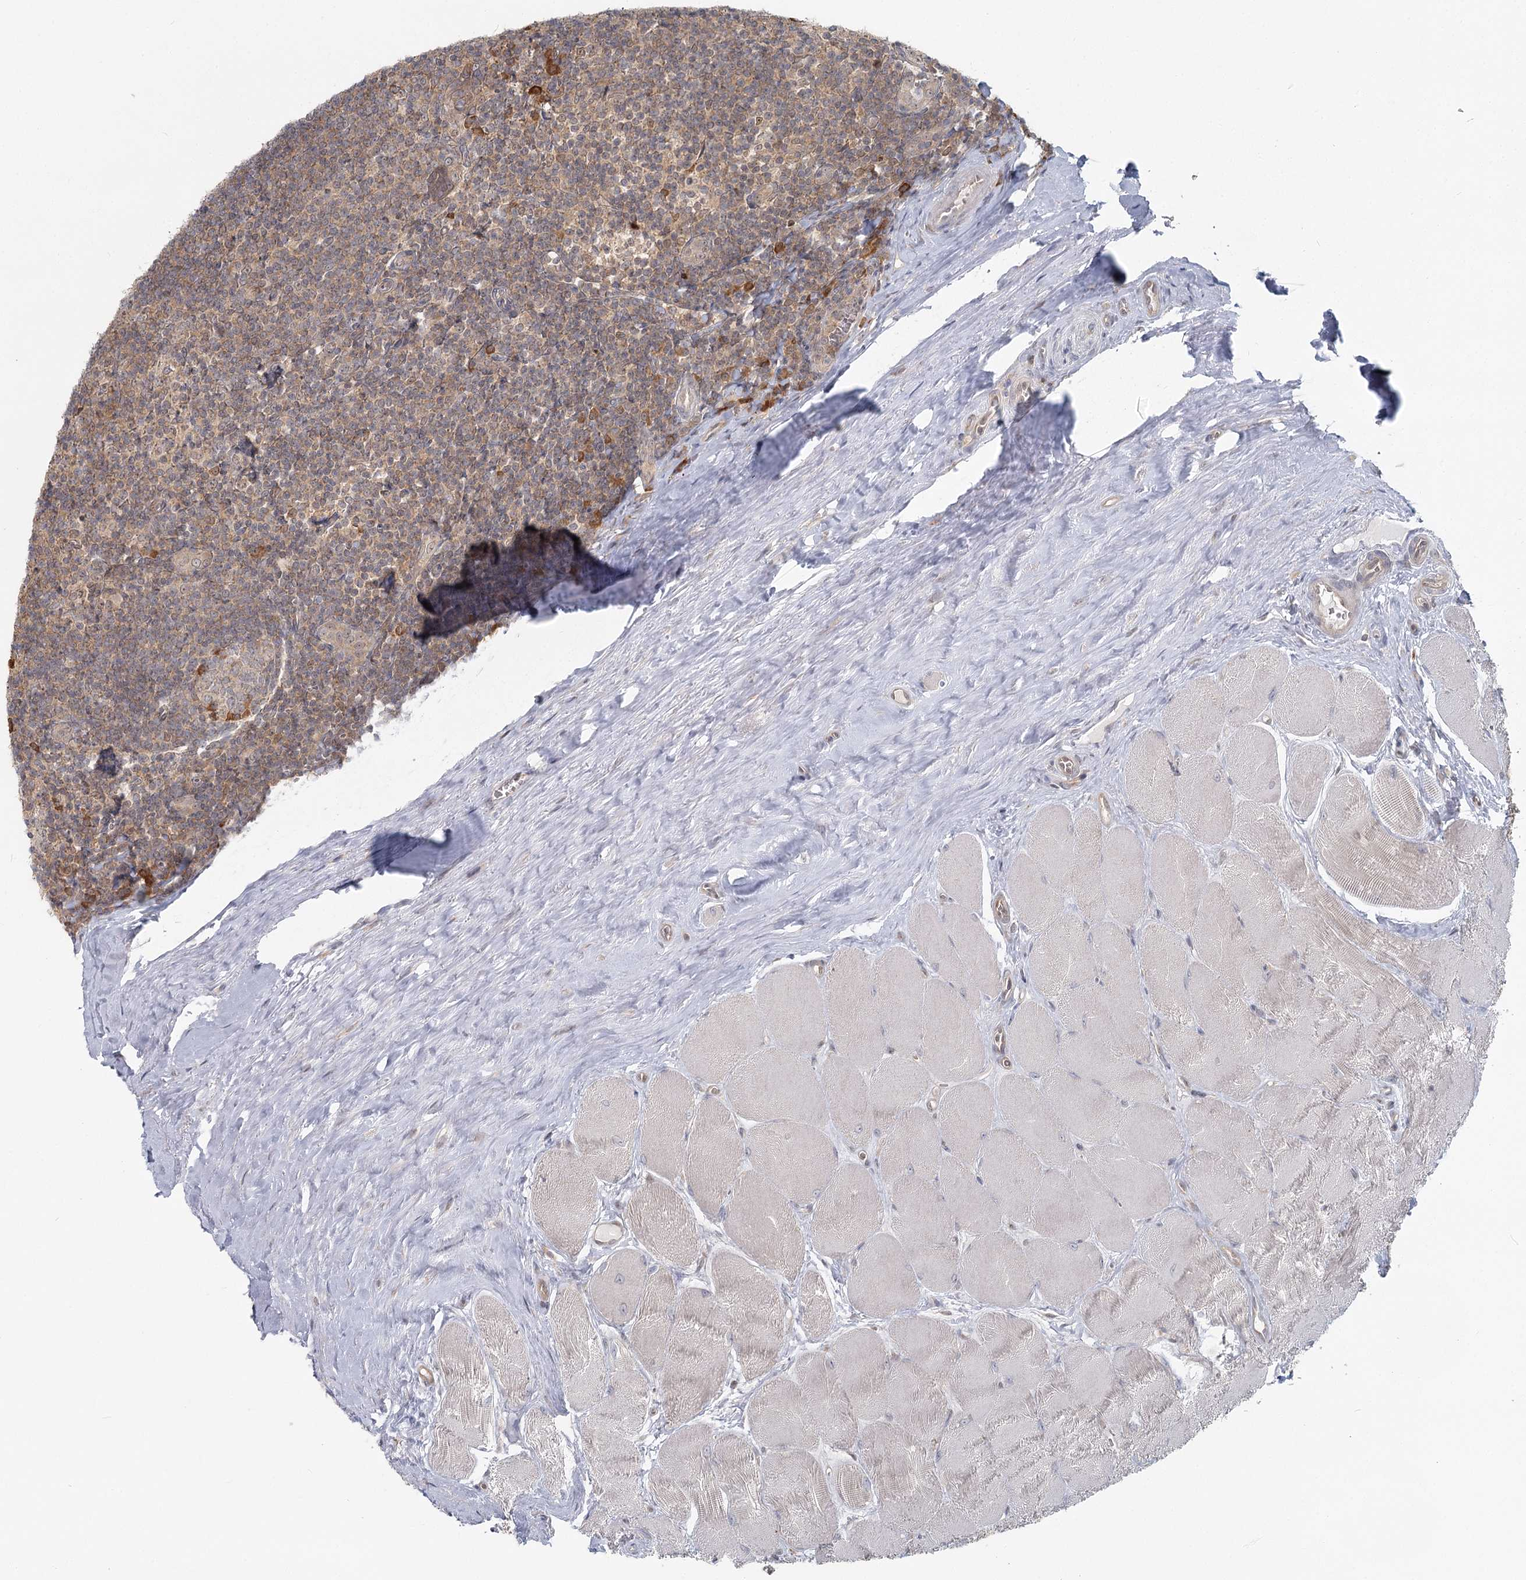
{"staining": {"intensity": "moderate", "quantity": "<25%", "location": "cytoplasmic/membranous"}, "tissue": "tonsil", "cell_type": "Germinal center cells", "image_type": "normal", "snomed": [{"axis": "morphology", "description": "Normal tissue, NOS"}, {"axis": "topography", "description": "Tonsil"}], "caption": "Immunohistochemistry (IHC) image of normal tonsil: human tonsil stained using immunohistochemistry (IHC) reveals low levels of moderate protein expression localized specifically in the cytoplasmic/membranous of germinal center cells, appearing as a cytoplasmic/membranous brown color.", "gene": "THNSL1", "patient": {"sex": "male", "age": 27}}